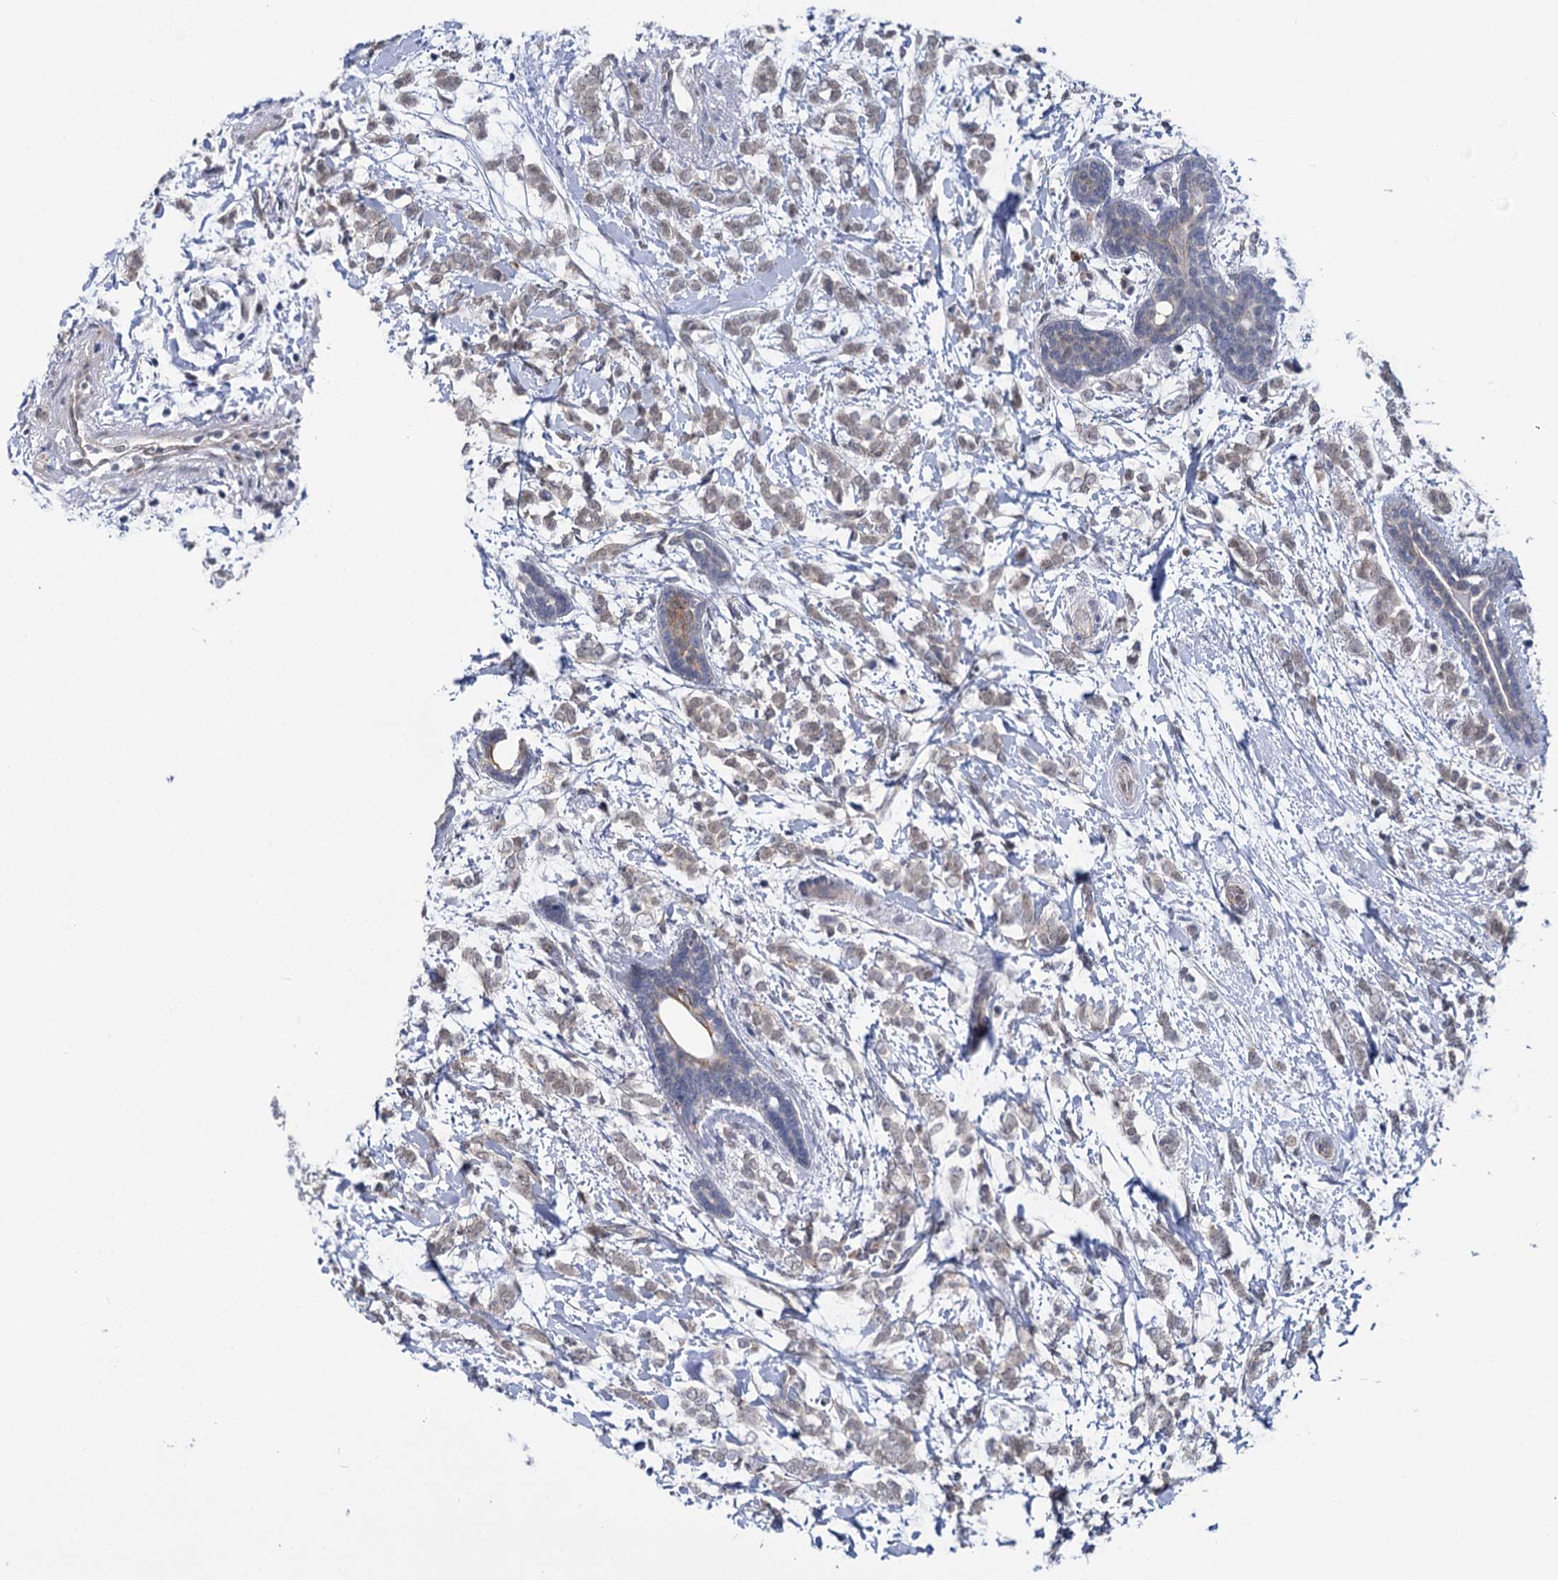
{"staining": {"intensity": "weak", "quantity": ">75%", "location": "nuclear"}, "tissue": "breast cancer", "cell_type": "Tumor cells", "image_type": "cancer", "snomed": [{"axis": "morphology", "description": "Normal tissue, NOS"}, {"axis": "morphology", "description": "Lobular carcinoma"}, {"axis": "topography", "description": "Breast"}], "caption": "Breast cancer stained for a protein (brown) displays weak nuclear positive expression in approximately >75% of tumor cells.", "gene": "MBLAC2", "patient": {"sex": "female", "age": 47}}